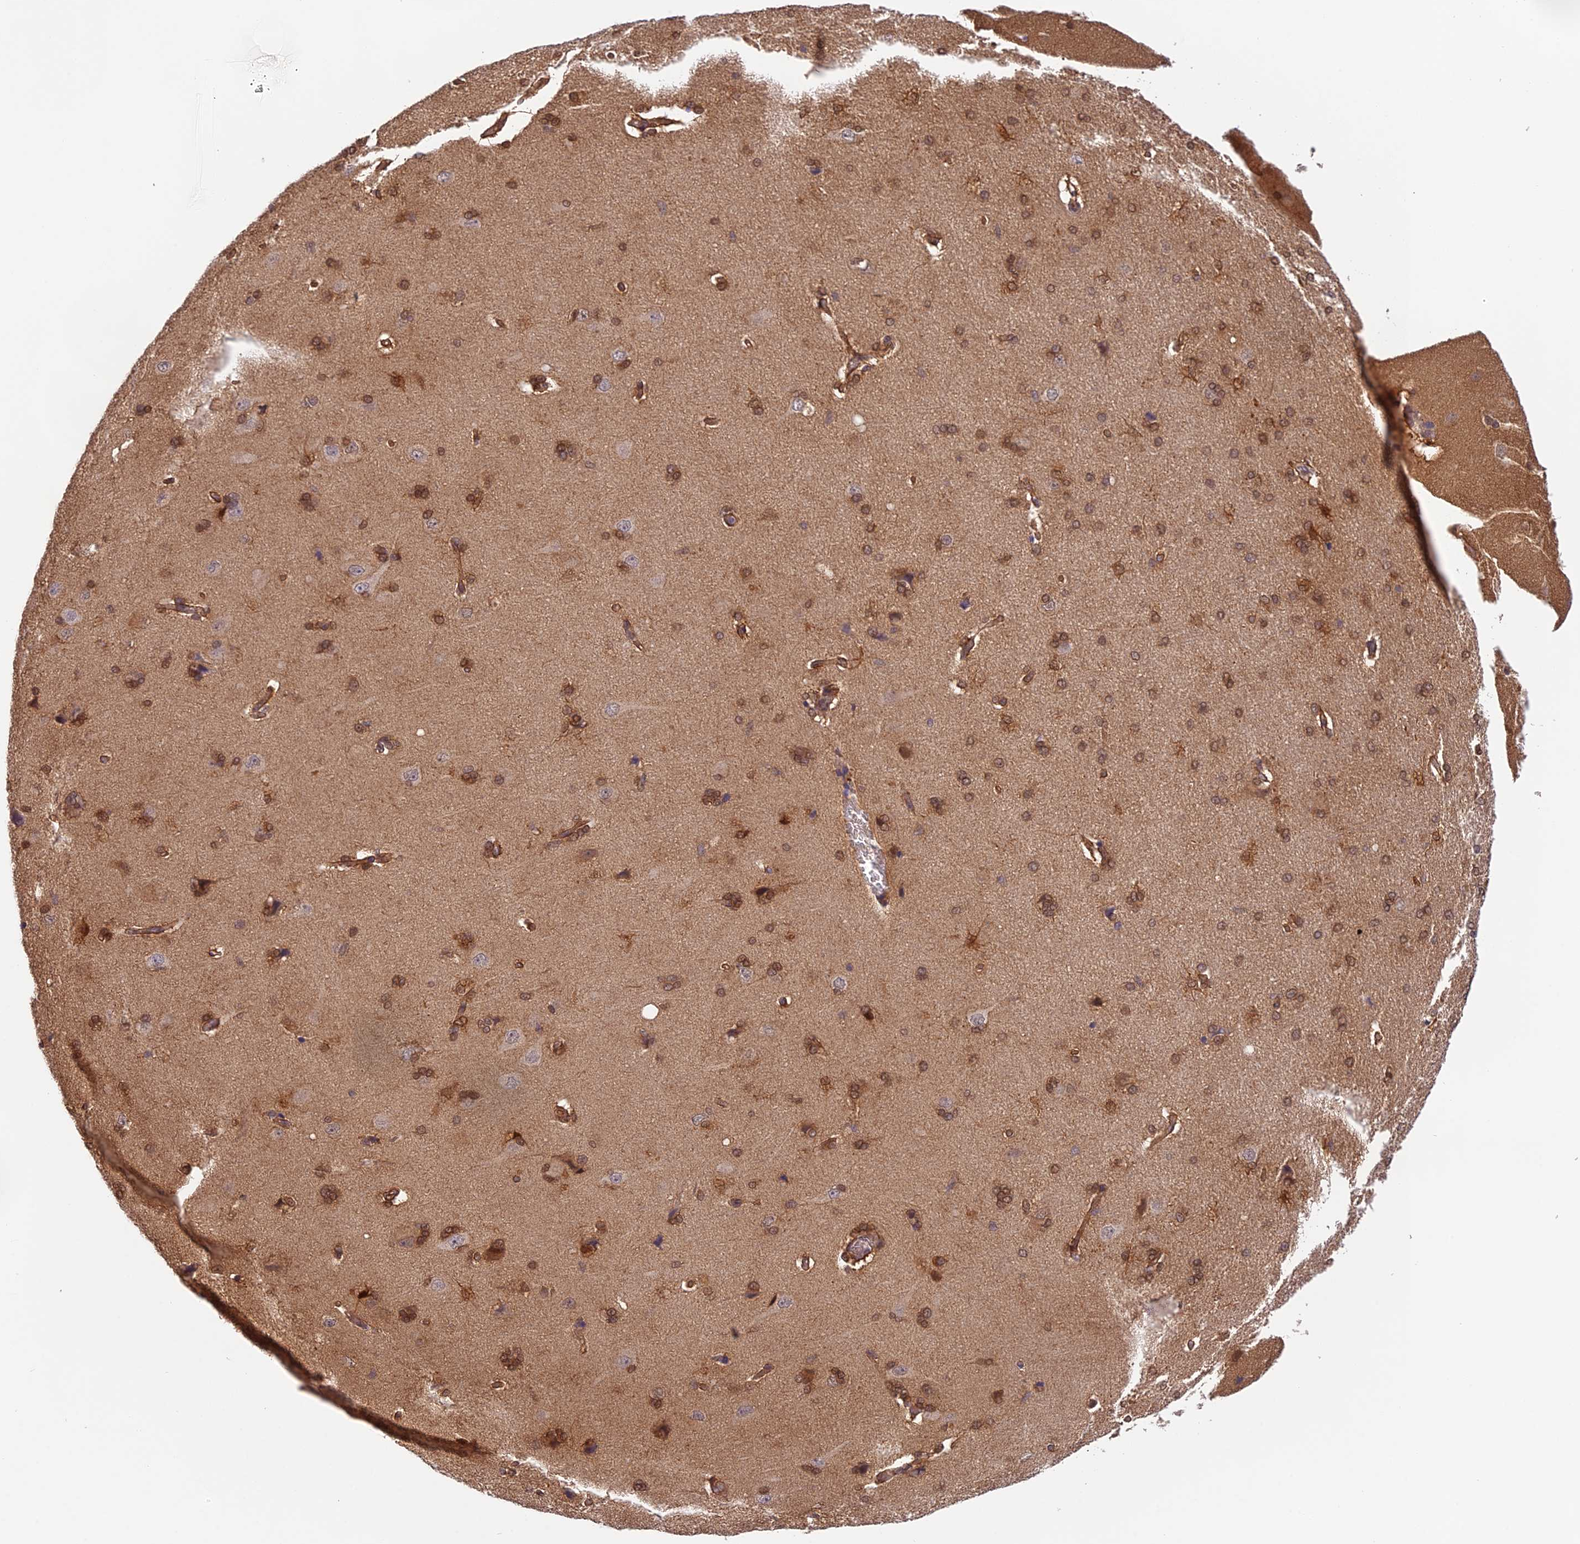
{"staining": {"intensity": "negative", "quantity": "none", "location": "none"}, "tissue": "cerebral cortex", "cell_type": "Endothelial cells", "image_type": "normal", "snomed": [{"axis": "morphology", "description": "Normal tissue, NOS"}, {"axis": "topography", "description": "Cerebral cortex"}], "caption": "Photomicrograph shows no protein staining in endothelial cells of normal cerebral cortex. (DAB (3,3'-diaminobenzidine) IHC, high magnification).", "gene": "HDHD2", "patient": {"sex": "male", "age": 62}}